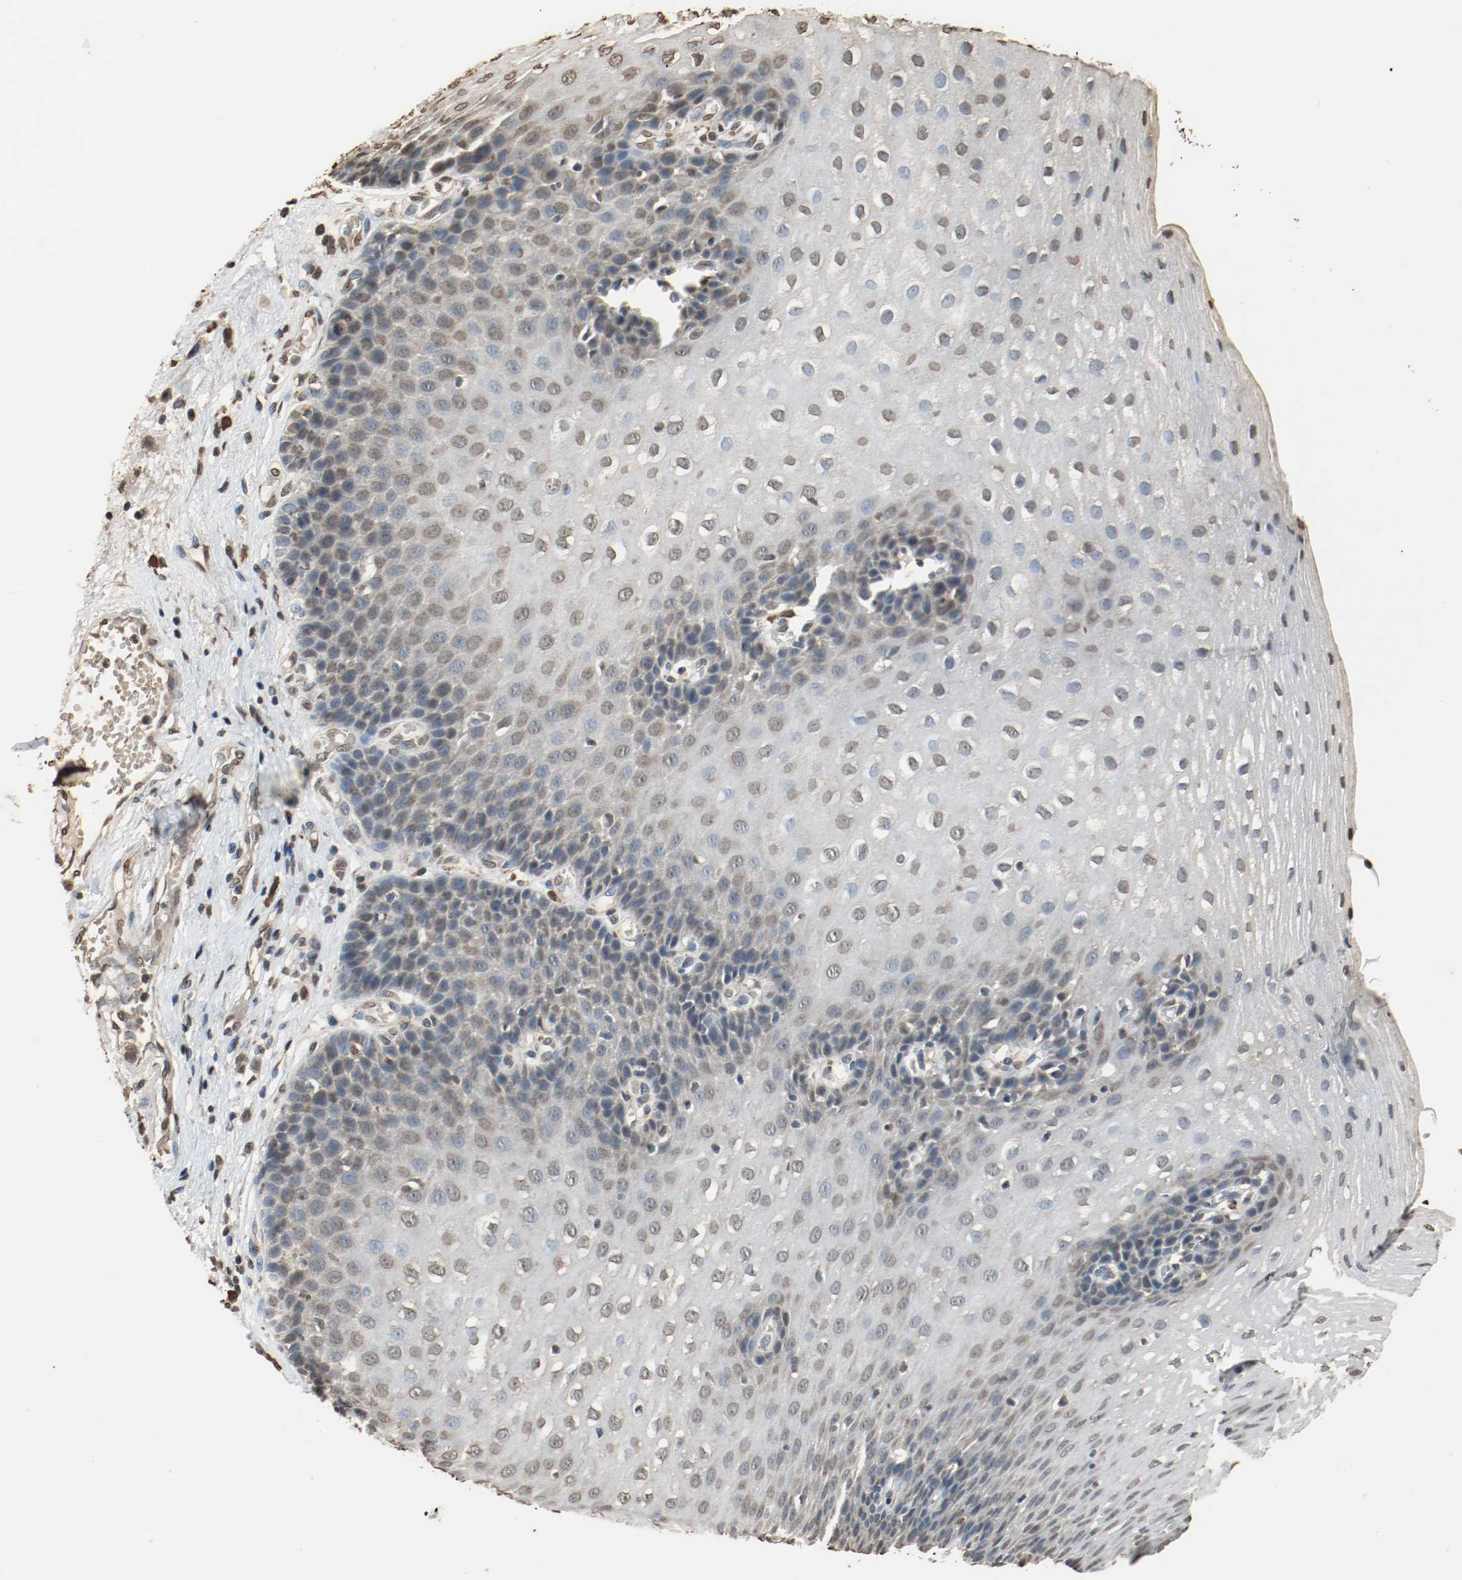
{"staining": {"intensity": "weak", "quantity": "<25%", "location": "cytoplasmic/membranous"}, "tissue": "esophagus", "cell_type": "Squamous epithelial cells", "image_type": "normal", "snomed": [{"axis": "morphology", "description": "Normal tissue, NOS"}, {"axis": "topography", "description": "Esophagus"}], "caption": "Immunohistochemistry (IHC) of normal esophagus displays no expression in squamous epithelial cells.", "gene": "RTN4", "patient": {"sex": "male", "age": 48}}